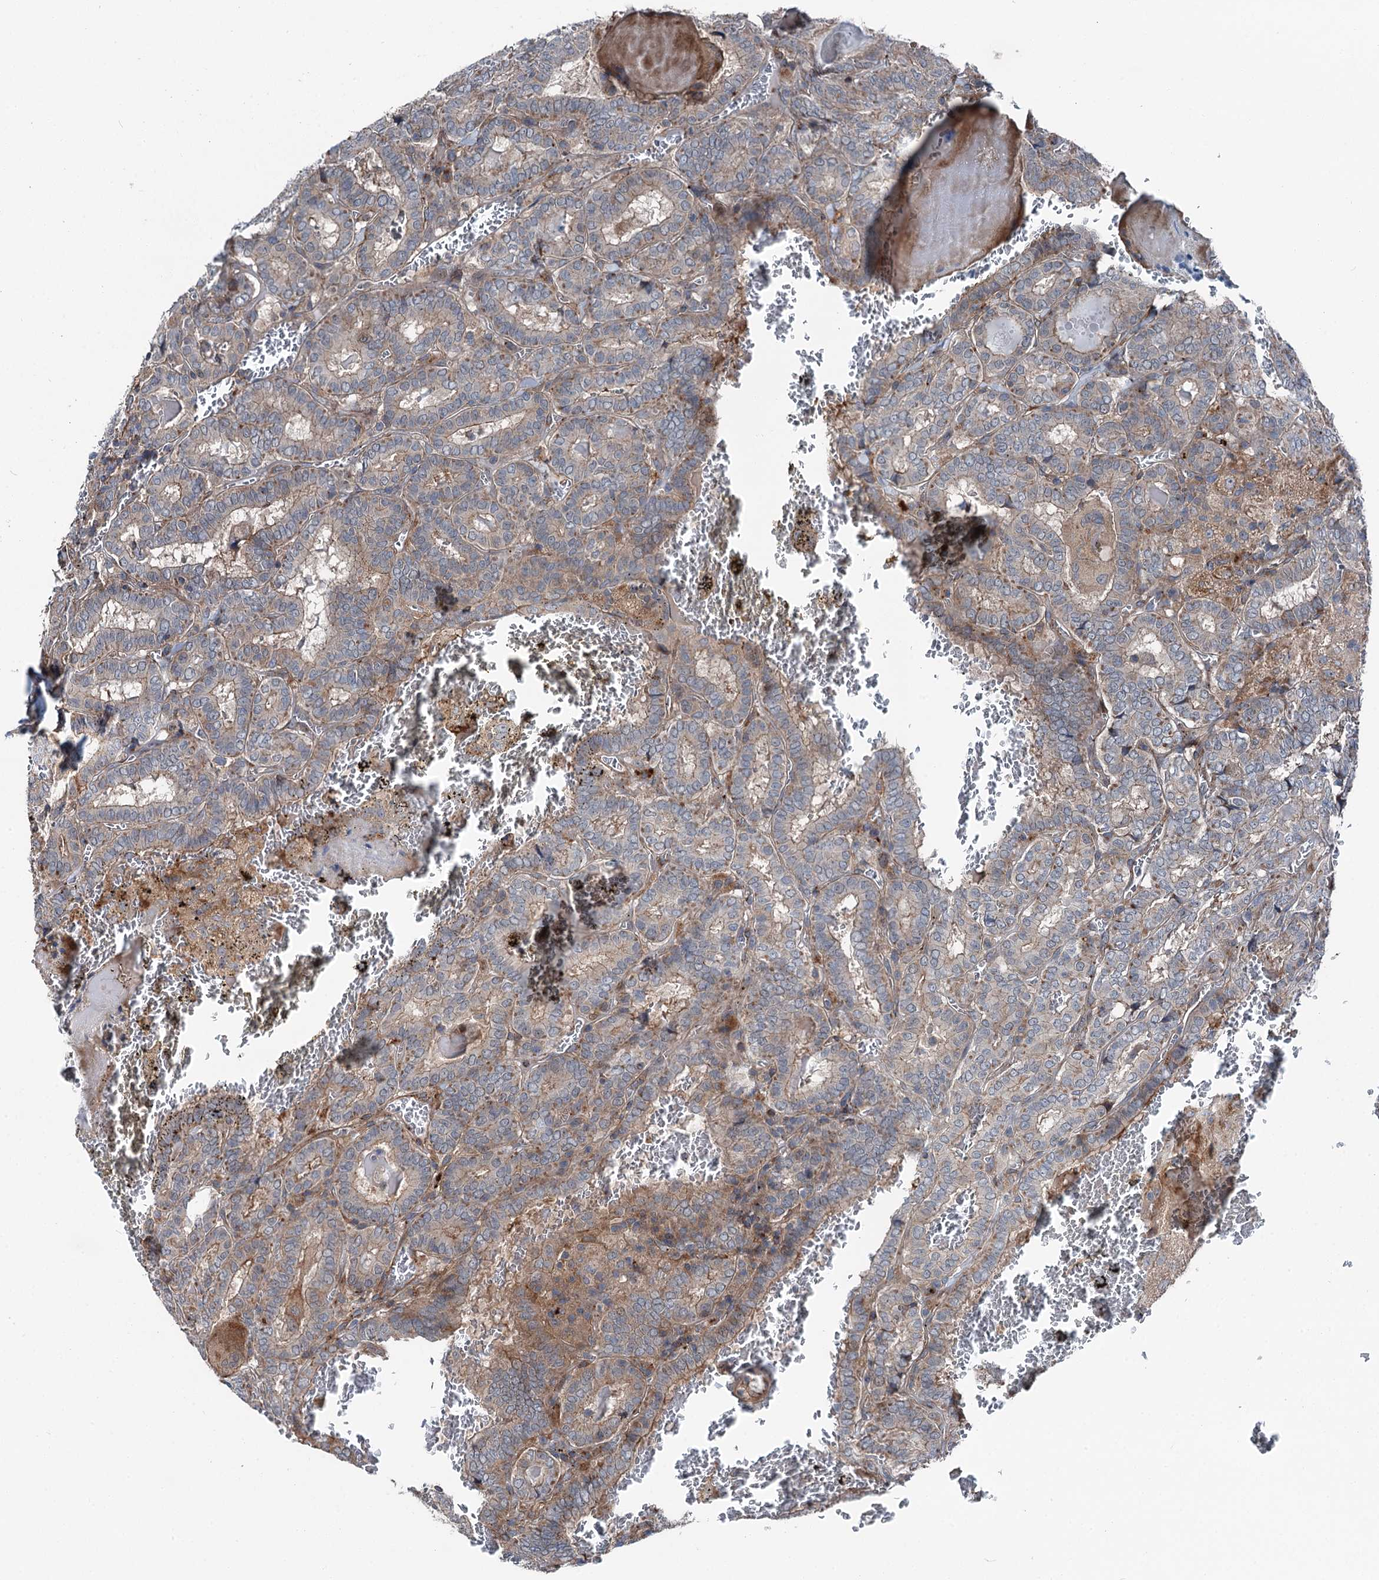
{"staining": {"intensity": "weak", "quantity": "25%-75%", "location": "cytoplasmic/membranous"}, "tissue": "thyroid cancer", "cell_type": "Tumor cells", "image_type": "cancer", "snomed": [{"axis": "morphology", "description": "Papillary adenocarcinoma, NOS"}, {"axis": "topography", "description": "Thyroid gland"}], "caption": "Papillary adenocarcinoma (thyroid) tissue shows weak cytoplasmic/membranous positivity in approximately 25%-75% of tumor cells, visualized by immunohistochemistry.", "gene": "POLR1D", "patient": {"sex": "female", "age": 72}}